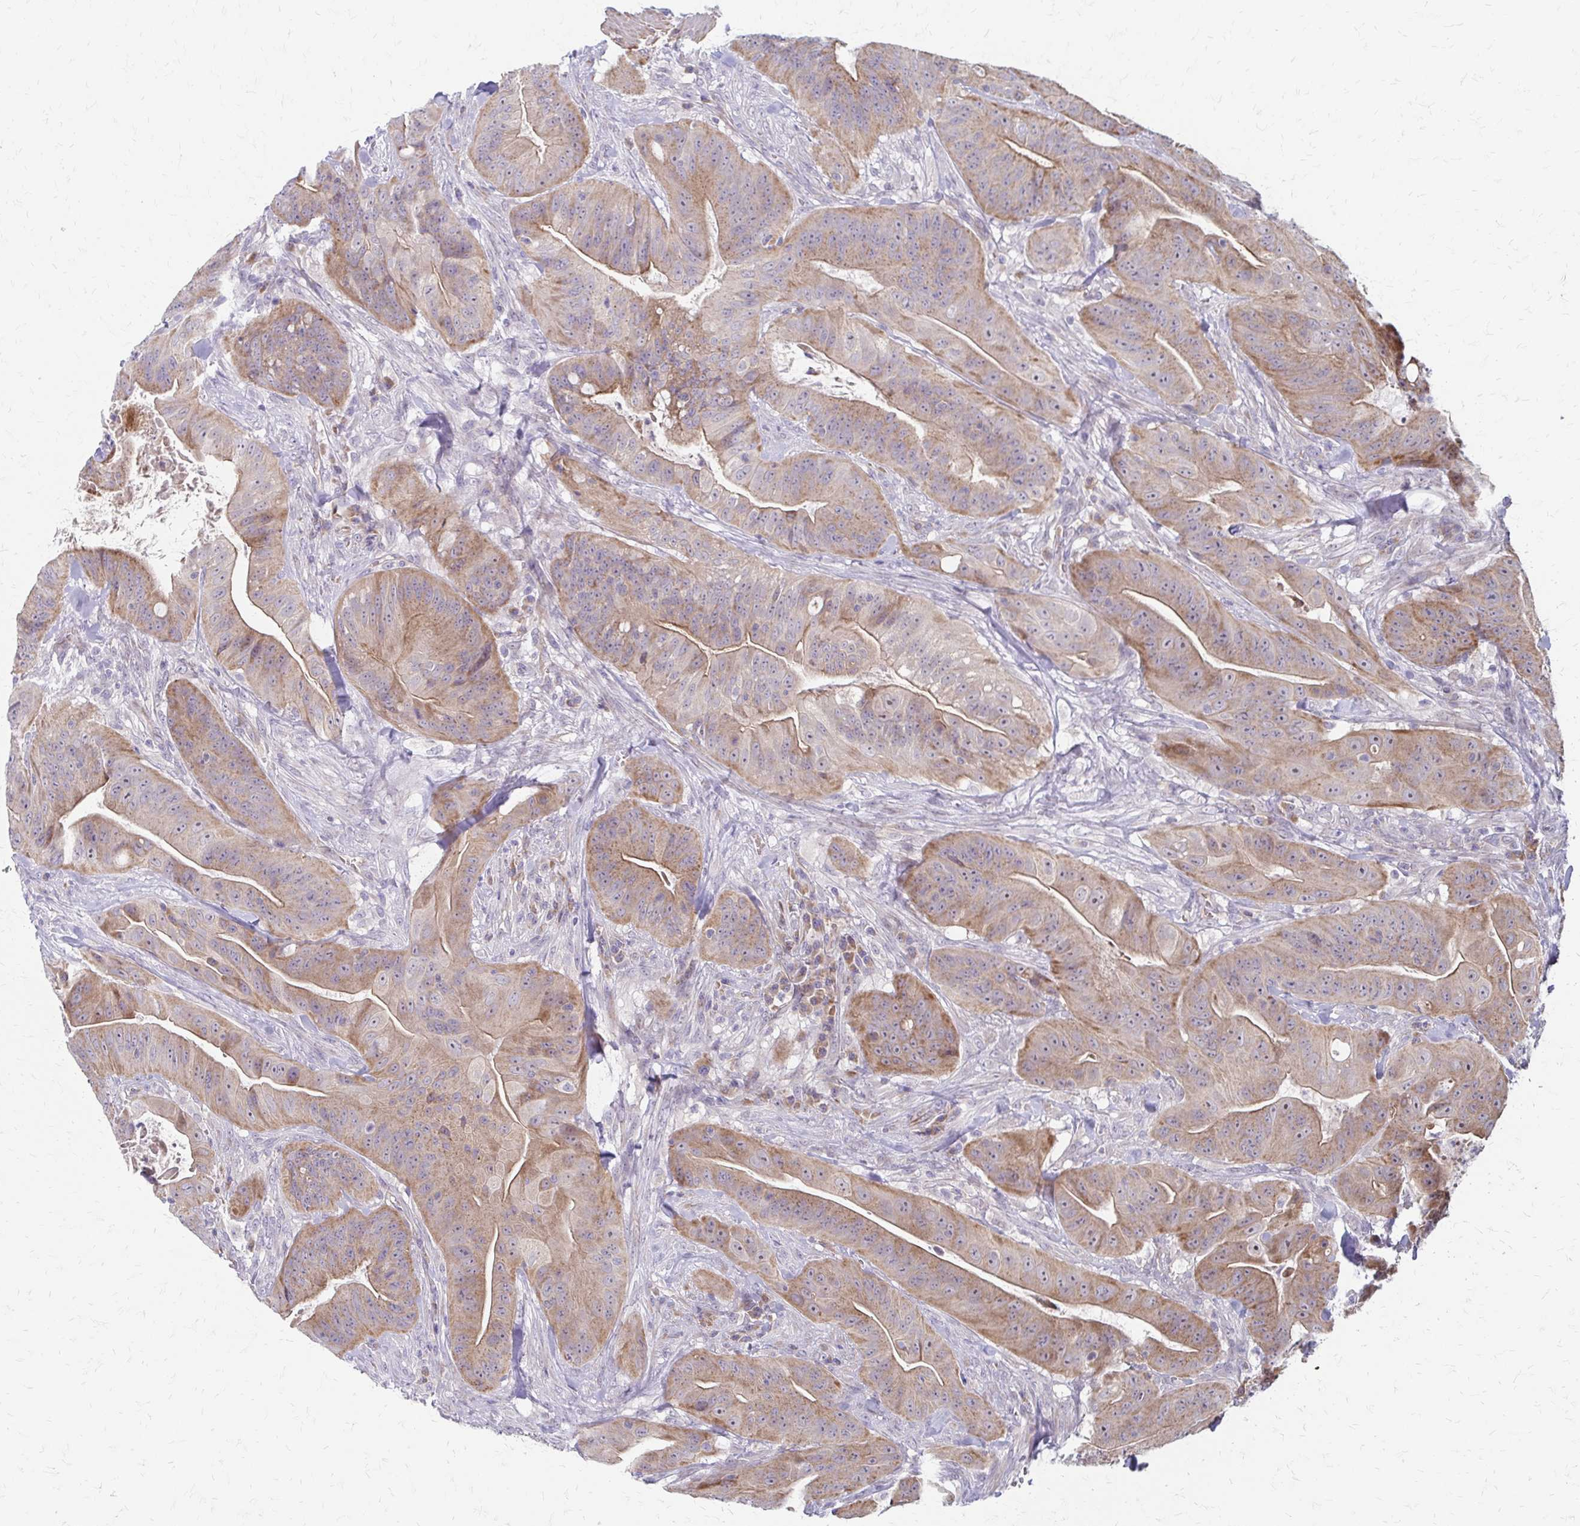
{"staining": {"intensity": "weak", "quantity": ">75%", "location": "cytoplasmic/membranous"}, "tissue": "colorectal cancer", "cell_type": "Tumor cells", "image_type": "cancer", "snomed": [{"axis": "morphology", "description": "Adenocarcinoma, NOS"}, {"axis": "topography", "description": "Colon"}], "caption": "IHC micrograph of human colorectal adenocarcinoma stained for a protein (brown), which demonstrates low levels of weak cytoplasmic/membranous positivity in approximately >75% of tumor cells.", "gene": "ZNF383", "patient": {"sex": "male", "age": 33}}